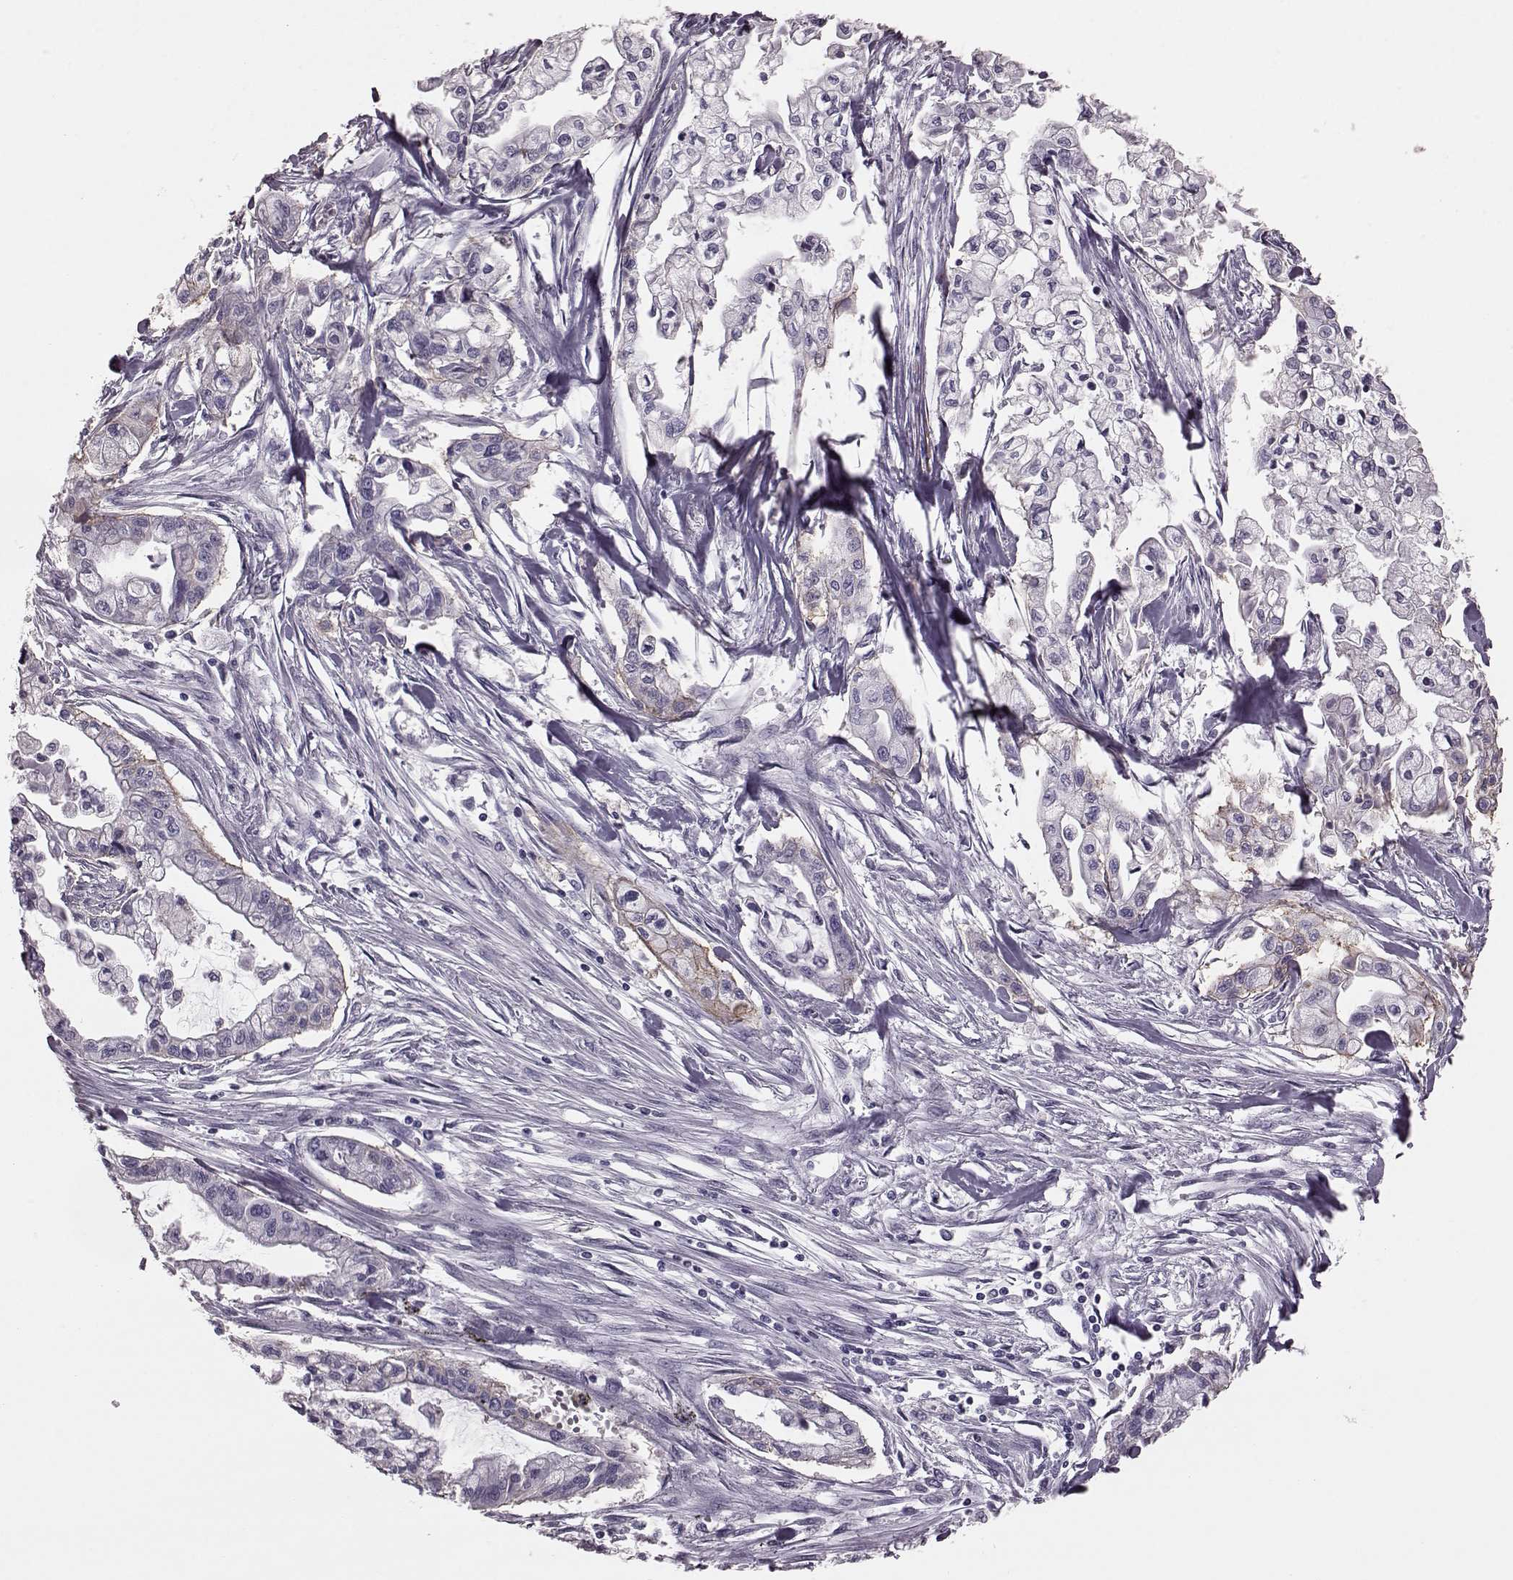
{"staining": {"intensity": "negative", "quantity": "none", "location": "none"}, "tissue": "pancreatic cancer", "cell_type": "Tumor cells", "image_type": "cancer", "snomed": [{"axis": "morphology", "description": "Adenocarcinoma, NOS"}, {"axis": "topography", "description": "Pancreas"}], "caption": "A histopathology image of human pancreatic cancer is negative for staining in tumor cells. (DAB (3,3'-diaminobenzidine) IHC with hematoxylin counter stain).", "gene": "CRYBA2", "patient": {"sex": "male", "age": 54}}